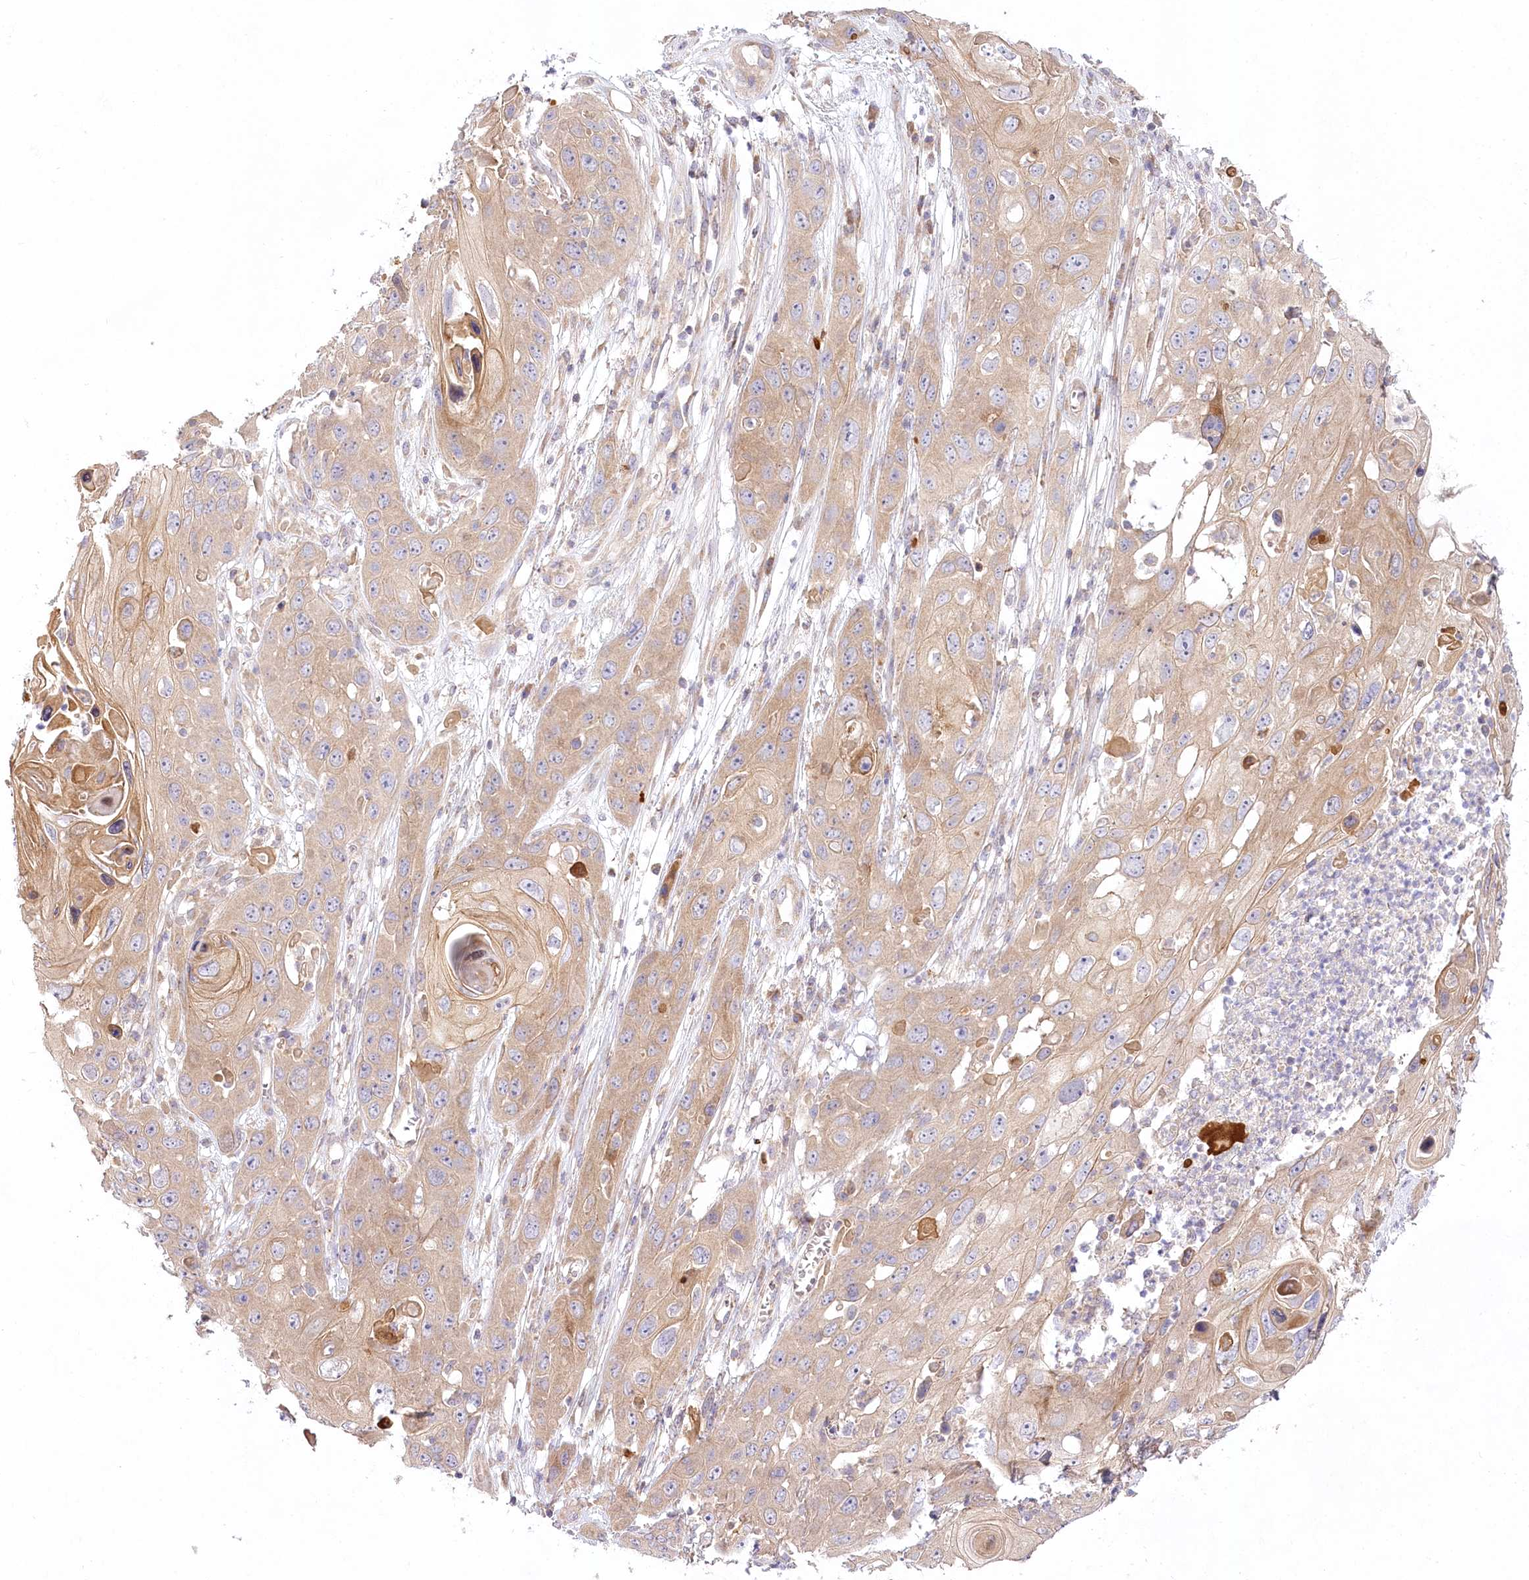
{"staining": {"intensity": "weak", "quantity": ">75%", "location": "cytoplasmic/membranous"}, "tissue": "skin cancer", "cell_type": "Tumor cells", "image_type": "cancer", "snomed": [{"axis": "morphology", "description": "Squamous cell carcinoma, NOS"}, {"axis": "topography", "description": "Skin"}], "caption": "Tumor cells reveal low levels of weak cytoplasmic/membranous expression in about >75% of cells in human skin cancer (squamous cell carcinoma).", "gene": "PYROXD1", "patient": {"sex": "male", "age": 55}}